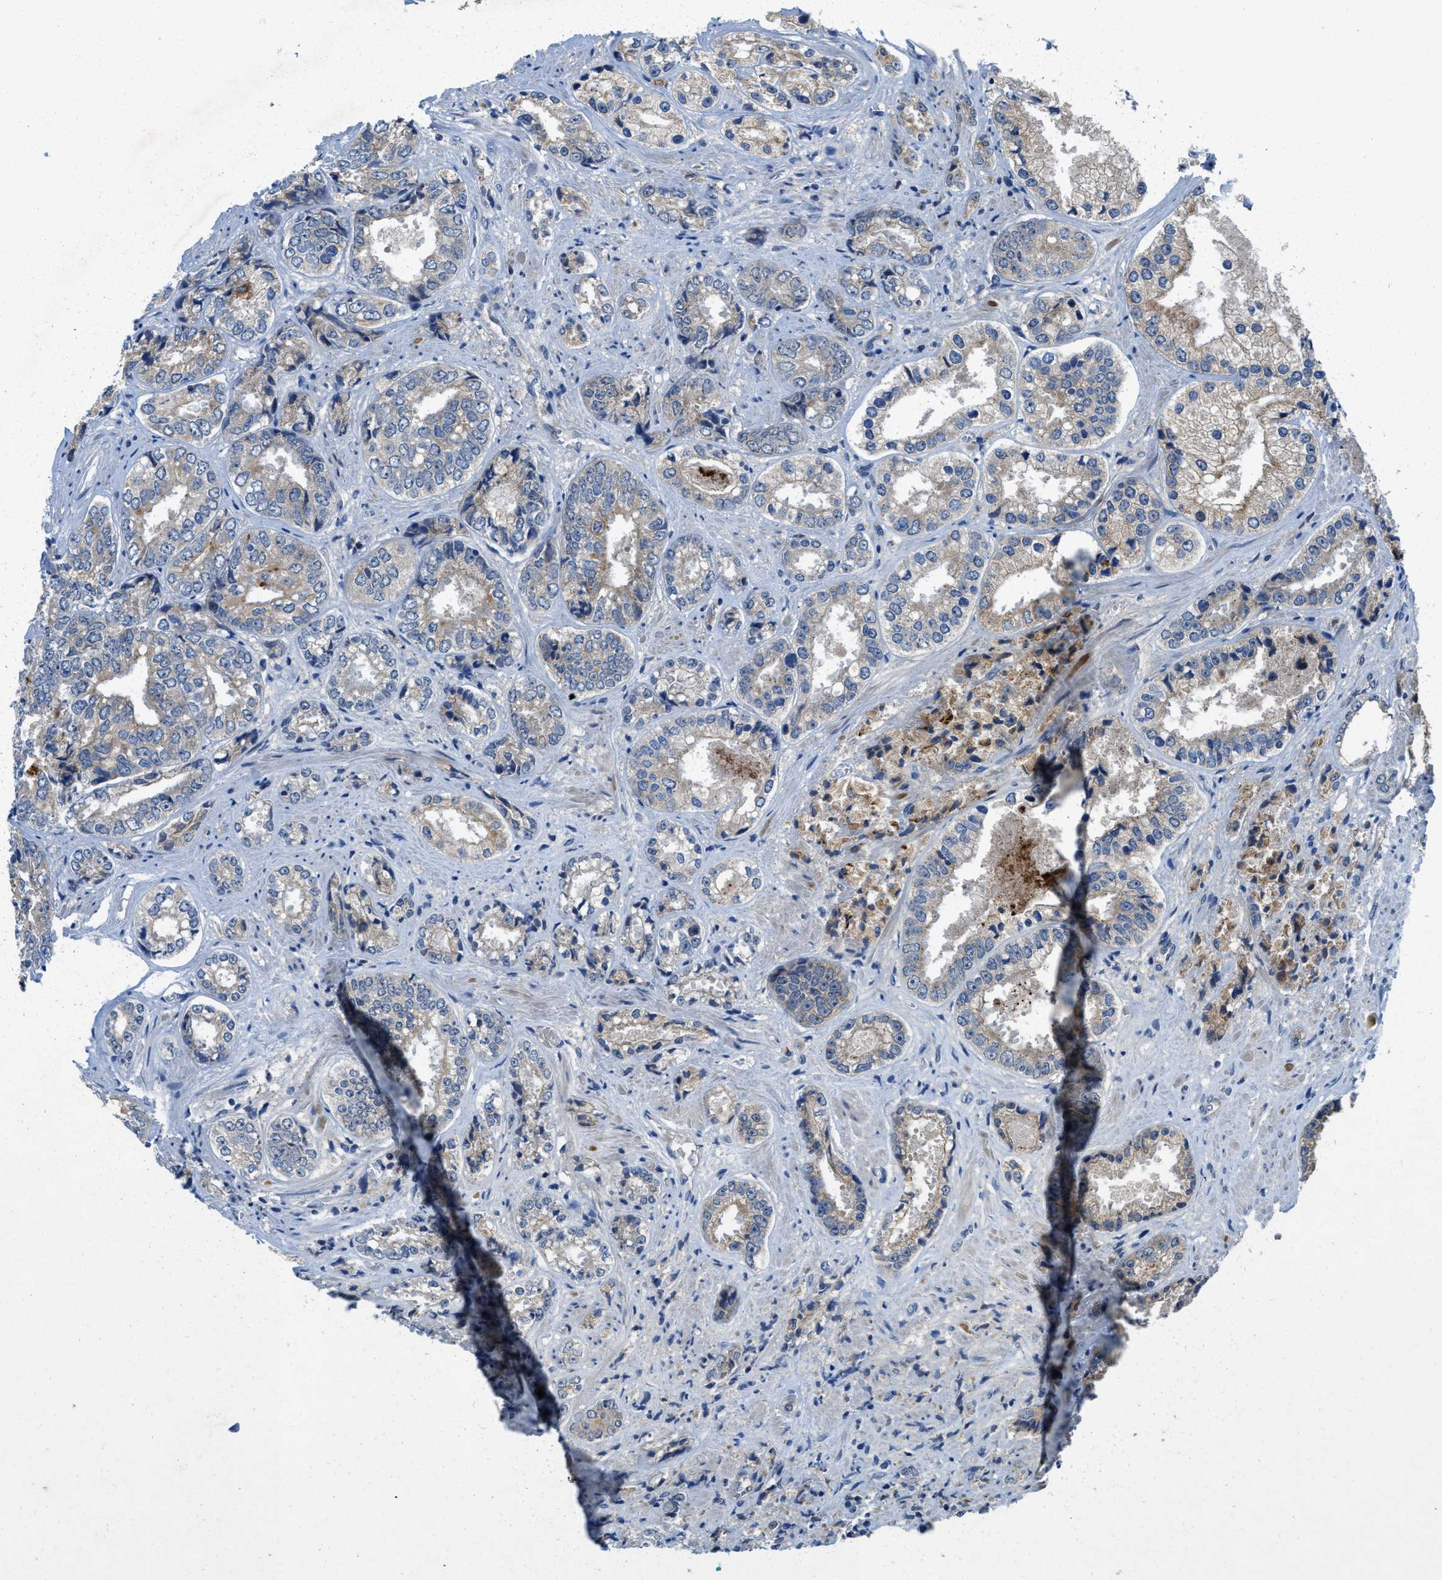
{"staining": {"intensity": "moderate", "quantity": "<25%", "location": "cytoplasmic/membranous"}, "tissue": "prostate cancer", "cell_type": "Tumor cells", "image_type": "cancer", "snomed": [{"axis": "morphology", "description": "Adenocarcinoma, High grade"}, {"axis": "topography", "description": "Prostate"}], "caption": "High-magnification brightfield microscopy of prostate cancer stained with DAB (brown) and counterstained with hematoxylin (blue). tumor cells exhibit moderate cytoplasmic/membranous expression is identified in about<25% of cells.", "gene": "RIPK2", "patient": {"sex": "male", "age": 61}}